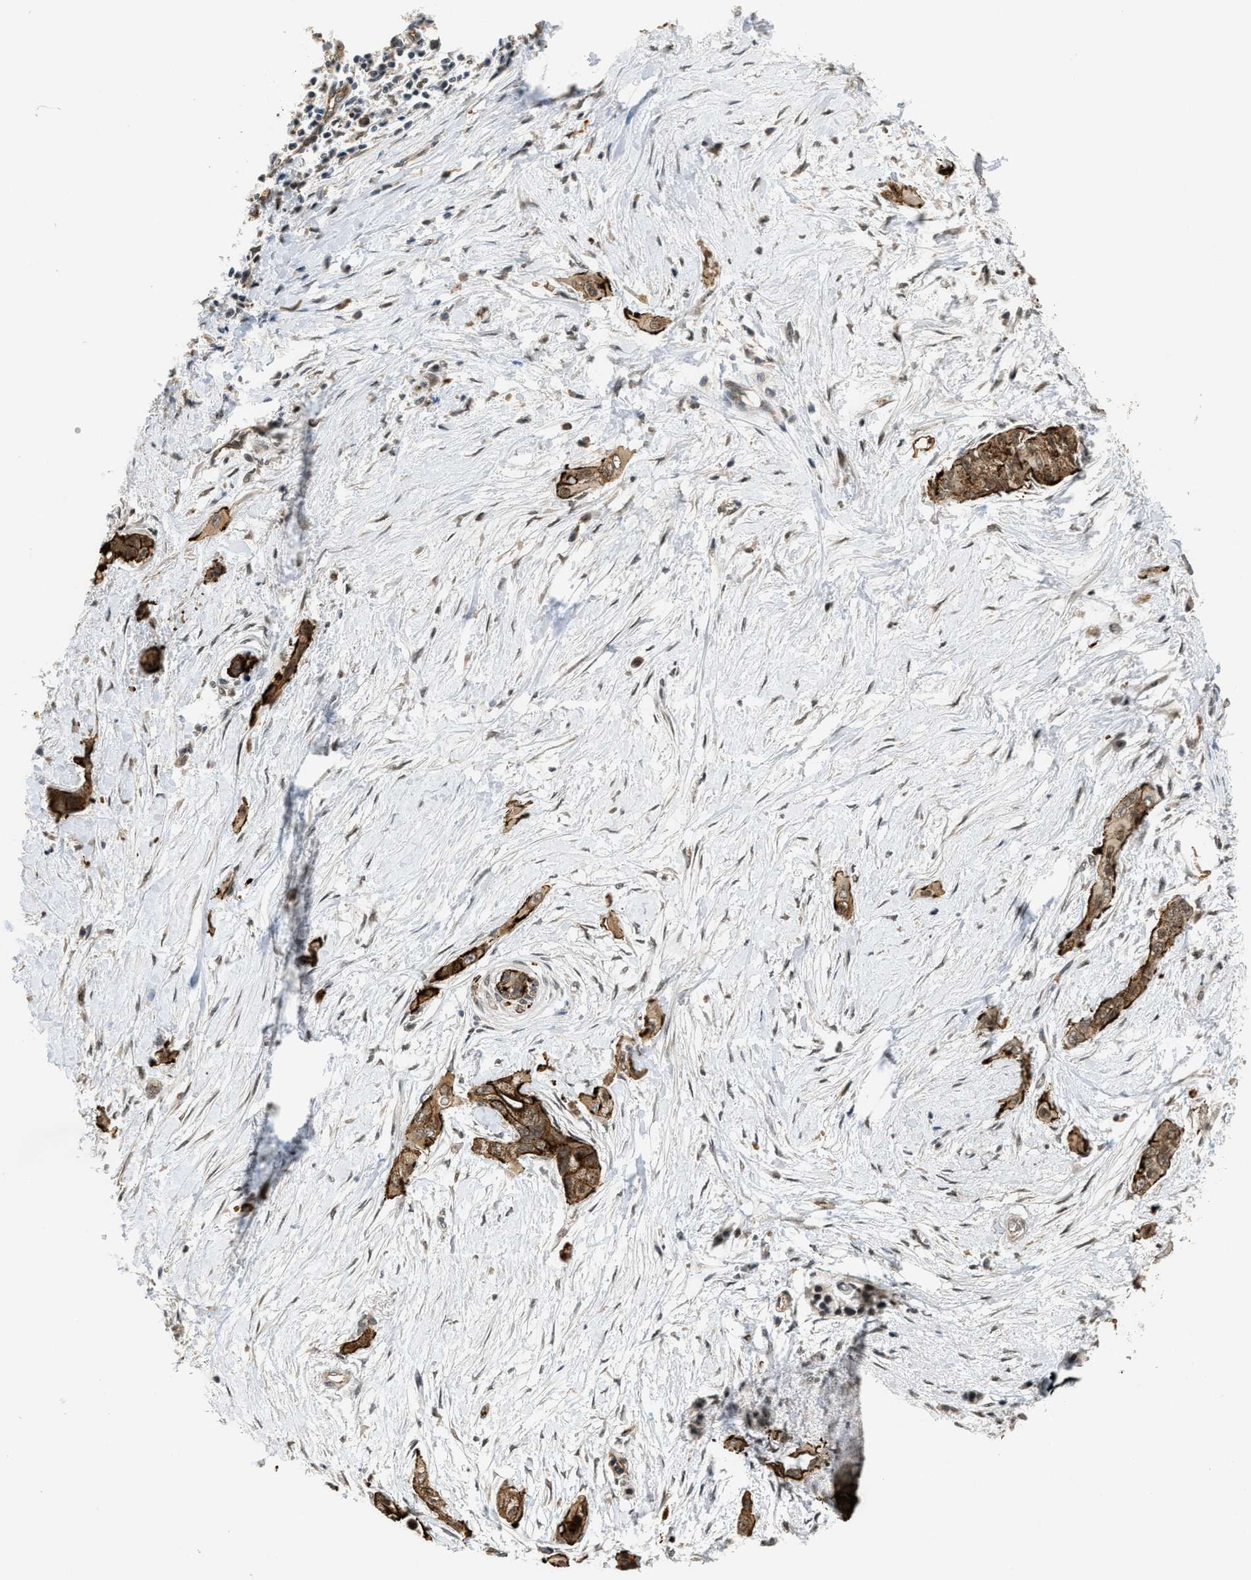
{"staining": {"intensity": "strong", "quantity": ">75%", "location": "cytoplasmic/membranous"}, "tissue": "pancreatic cancer", "cell_type": "Tumor cells", "image_type": "cancer", "snomed": [{"axis": "morphology", "description": "Adenocarcinoma, NOS"}, {"axis": "topography", "description": "Pancreas"}], "caption": "A histopathology image showing strong cytoplasmic/membranous staining in about >75% of tumor cells in pancreatic adenocarcinoma, as visualized by brown immunohistochemical staining.", "gene": "DPF2", "patient": {"sex": "male", "age": 59}}